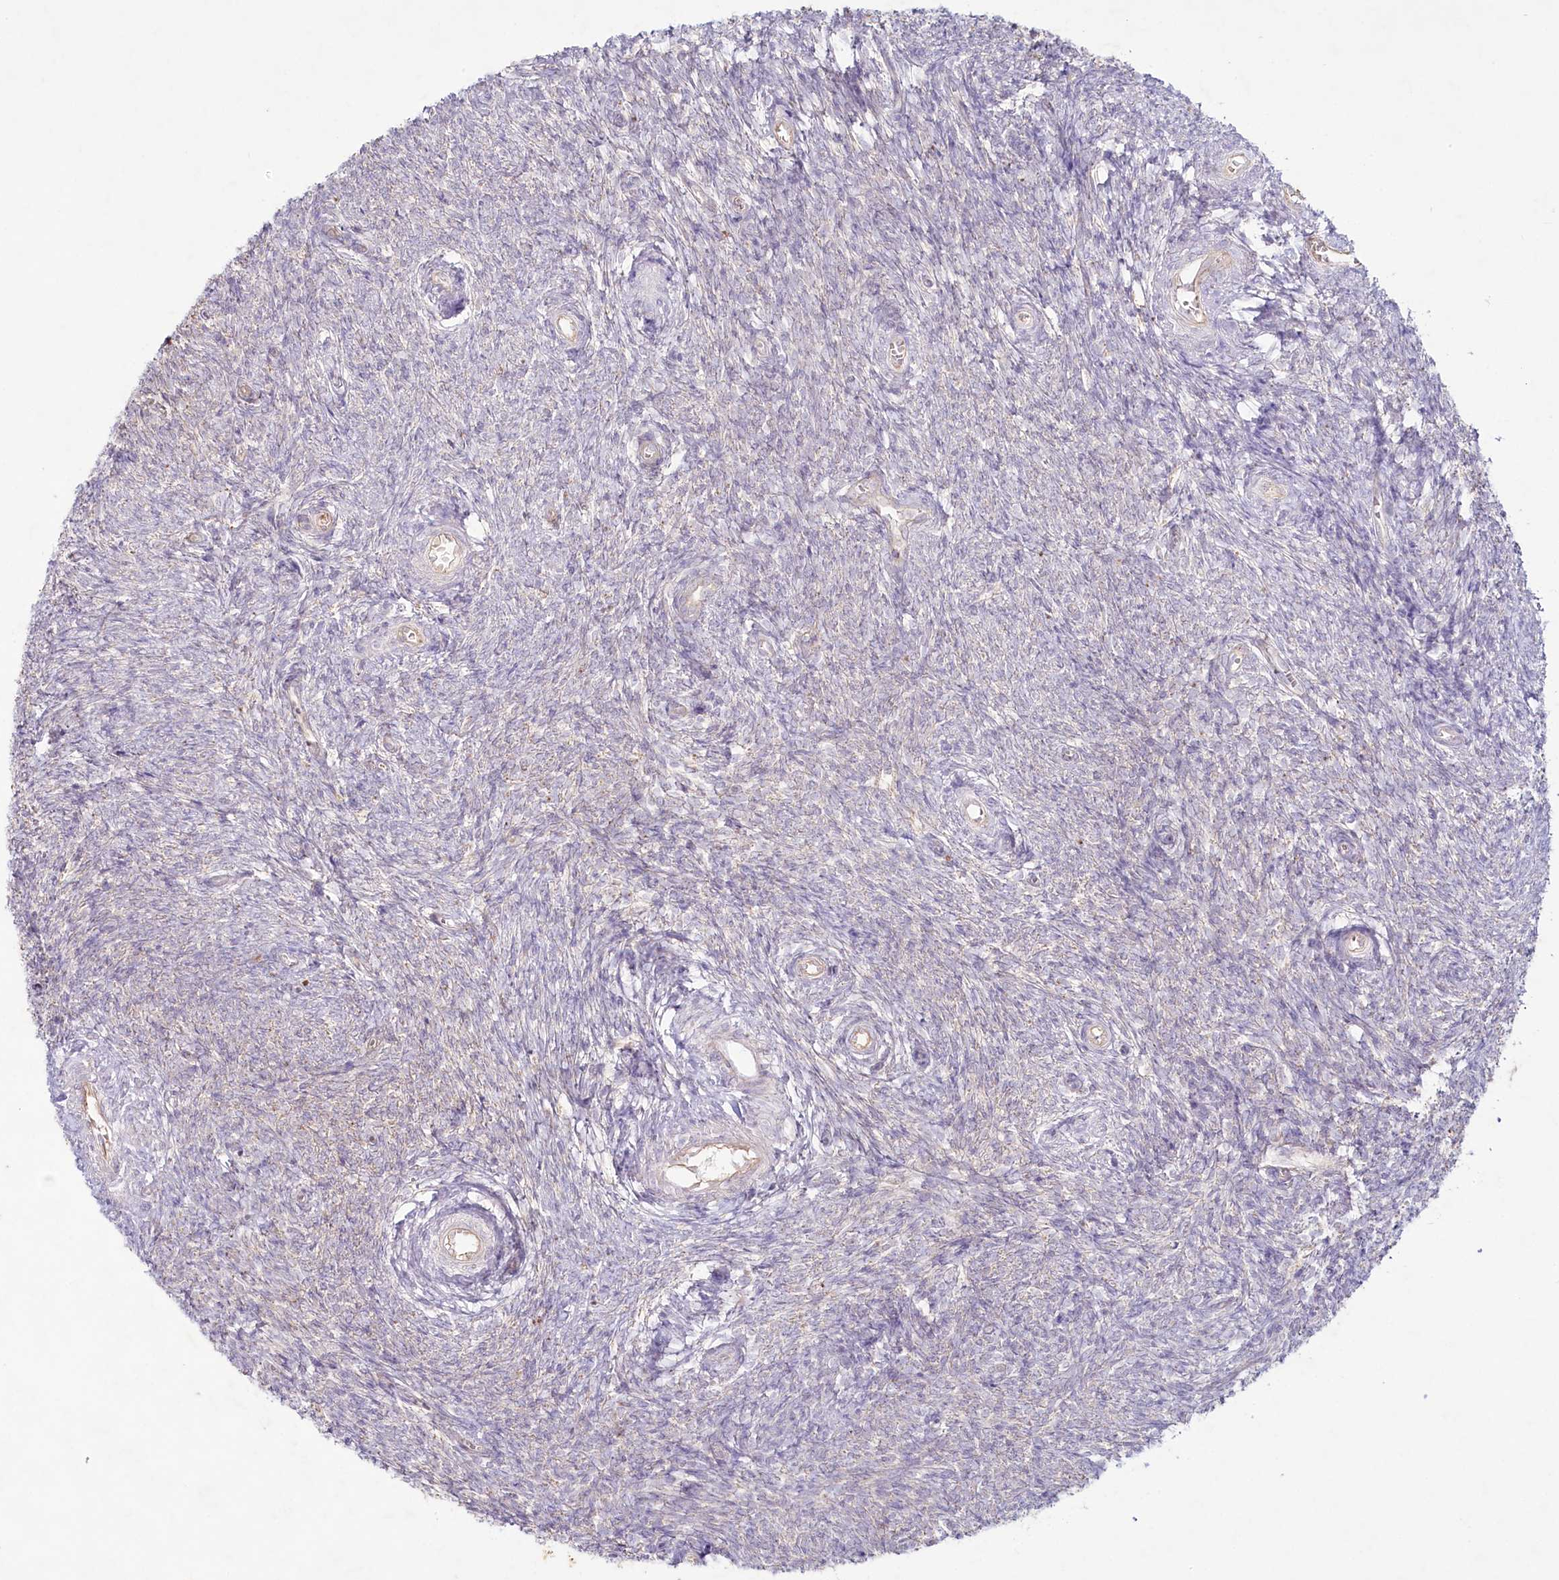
{"staining": {"intensity": "negative", "quantity": "none", "location": "none"}, "tissue": "ovary", "cell_type": "Ovarian stroma cells", "image_type": "normal", "snomed": [{"axis": "morphology", "description": "Normal tissue, NOS"}, {"axis": "topography", "description": "Ovary"}], "caption": "DAB (3,3'-diaminobenzidine) immunohistochemical staining of normal human ovary reveals no significant staining in ovarian stroma cells. (Brightfield microscopy of DAB immunohistochemistry (IHC) at high magnification).", "gene": "TNIP1", "patient": {"sex": "female", "age": 44}}